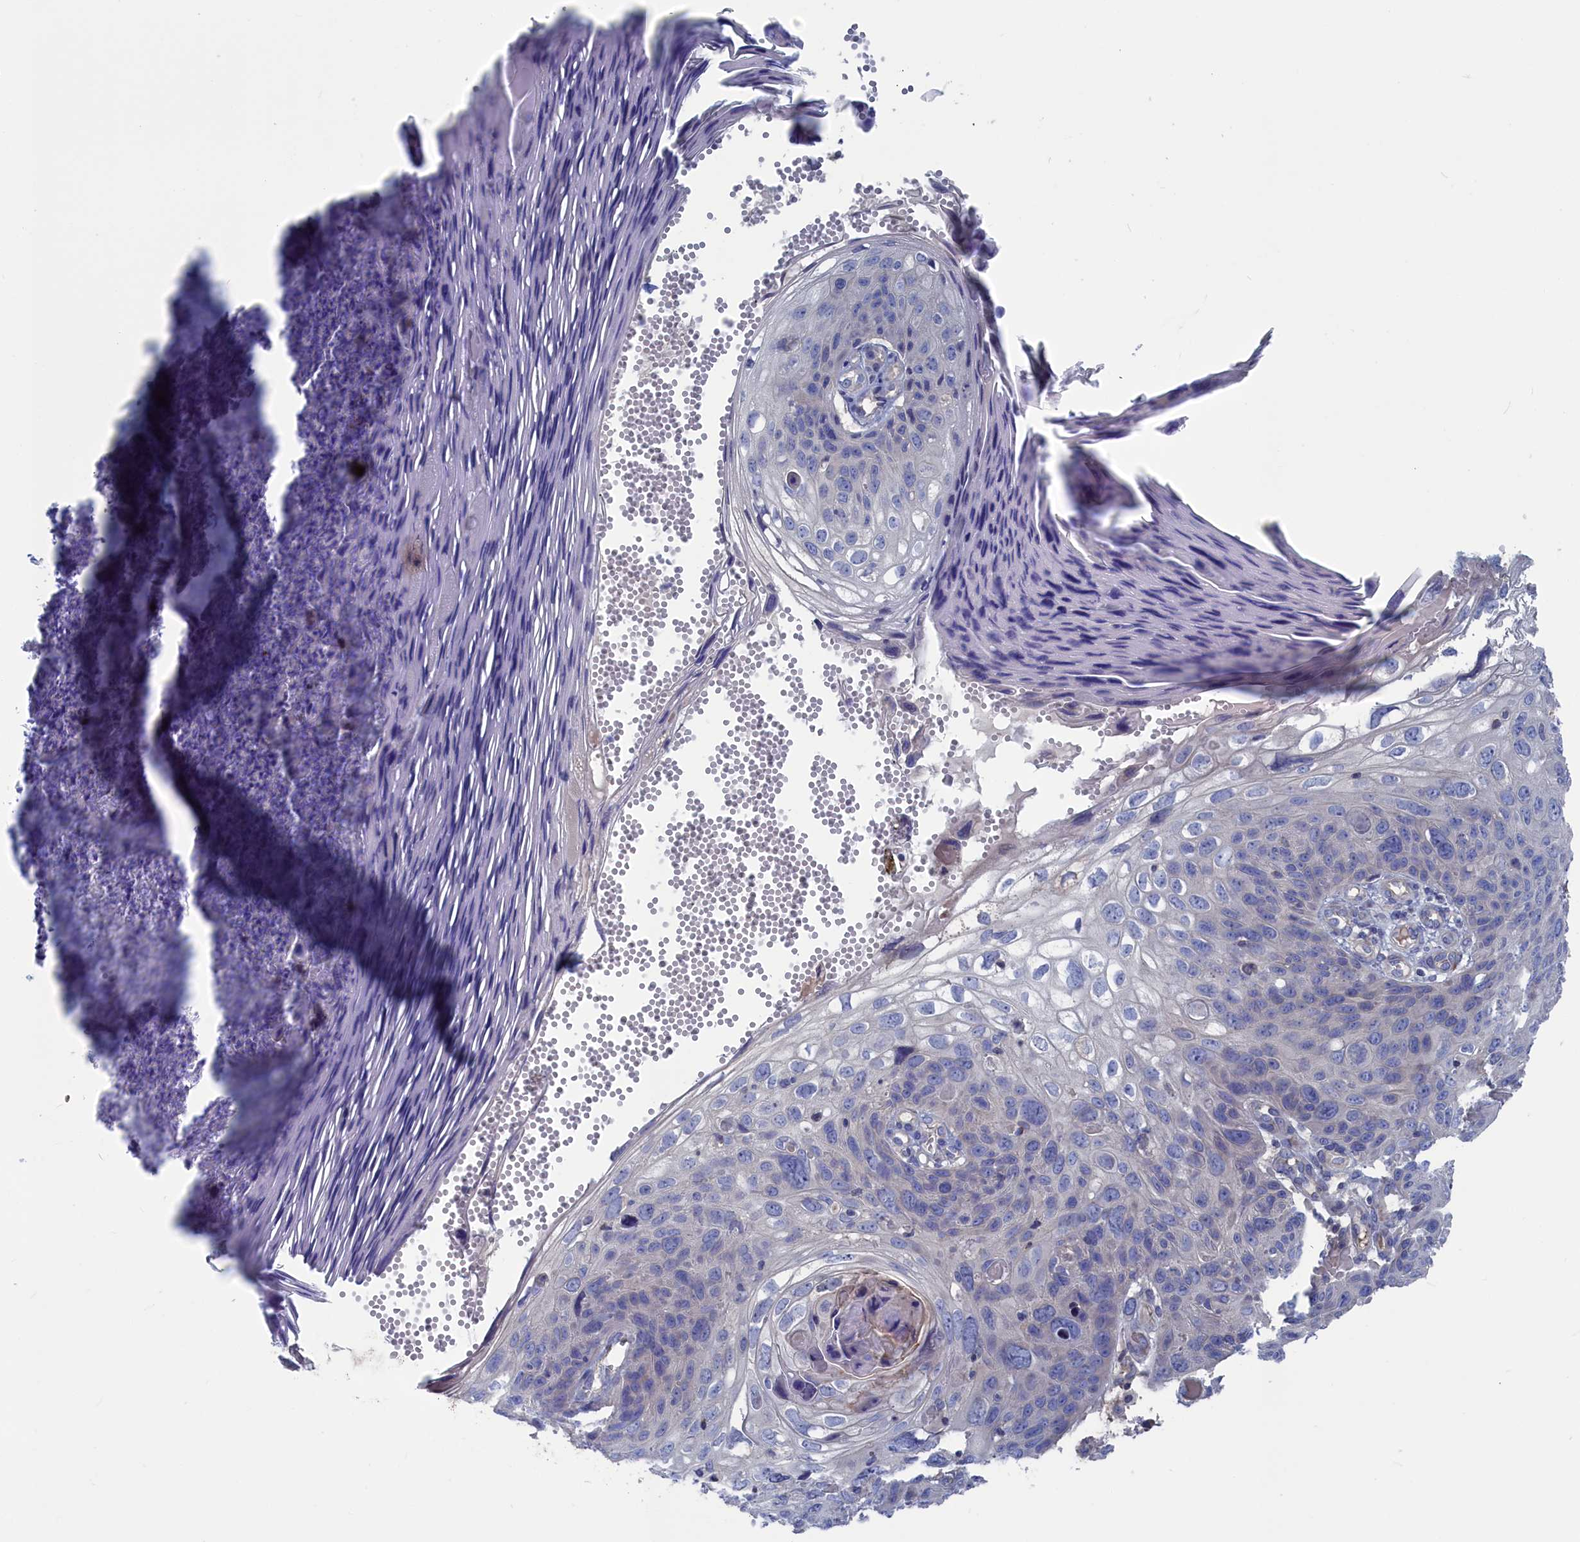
{"staining": {"intensity": "negative", "quantity": "none", "location": "none"}, "tissue": "skin cancer", "cell_type": "Tumor cells", "image_type": "cancer", "snomed": [{"axis": "morphology", "description": "Squamous cell carcinoma, NOS"}, {"axis": "topography", "description": "Skin"}], "caption": "Histopathology image shows no significant protein expression in tumor cells of squamous cell carcinoma (skin).", "gene": "CEND1", "patient": {"sex": "female", "age": 90}}